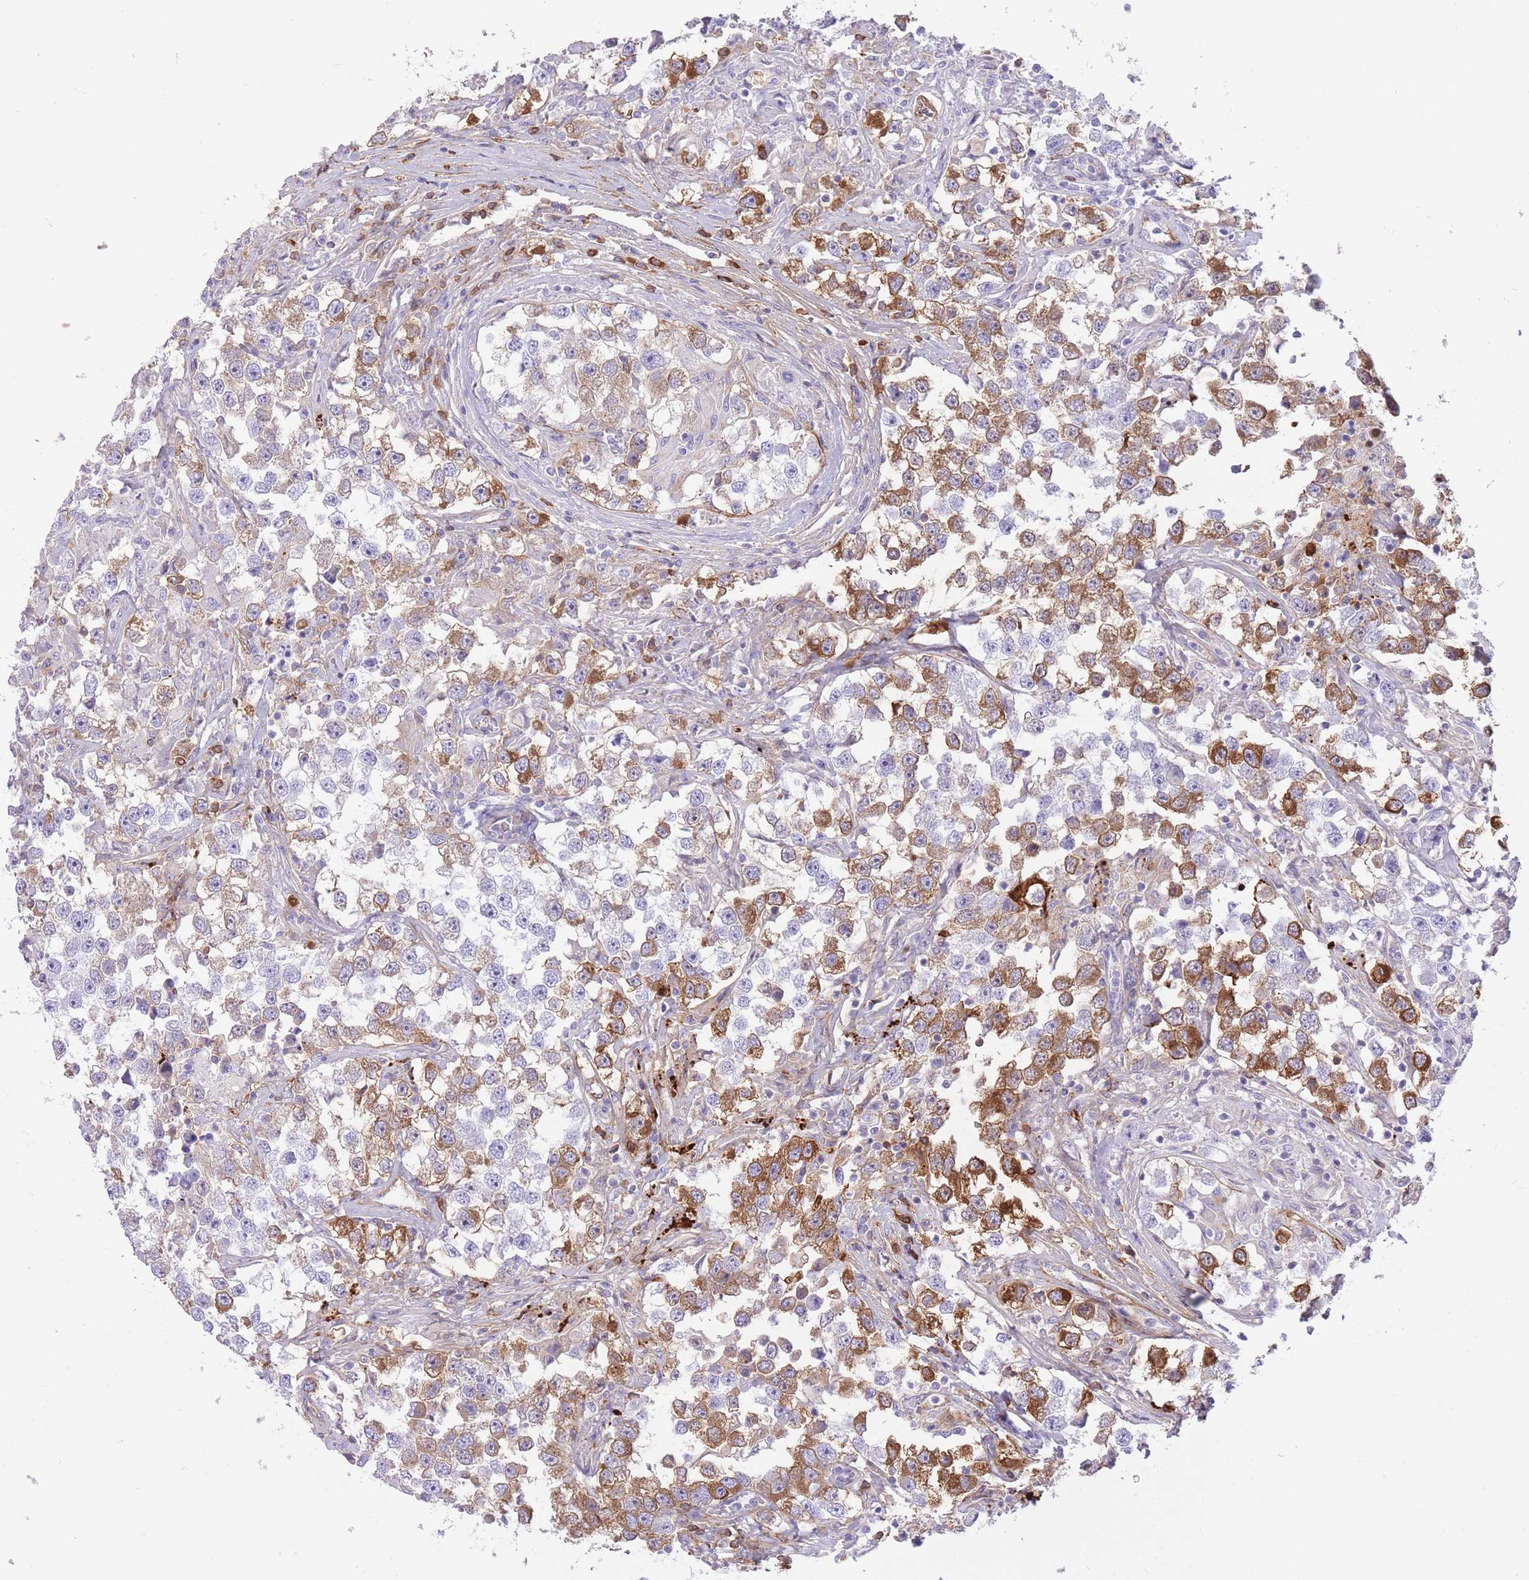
{"staining": {"intensity": "moderate", "quantity": "25%-75%", "location": "cytoplasmic/membranous"}, "tissue": "testis cancer", "cell_type": "Tumor cells", "image_type": "cancer", "snomed": [{"axis": "morphology", "description": "Seminoma, NOS"}, {"axis": "topography", "description": "Testis"}], "caption": "High-magnification brightfield microscopy of testis cancer stained with DAB (3,3'-diaminobenzidine) (brown) and counterstained with hematoxylin (blue). tumor cells exhibit moderate cytoplasmic/membranous positivity is identified in approximately25%-75% of cells.", "gene": "HRG", "patient": {"sex": "male", "age": 46}}